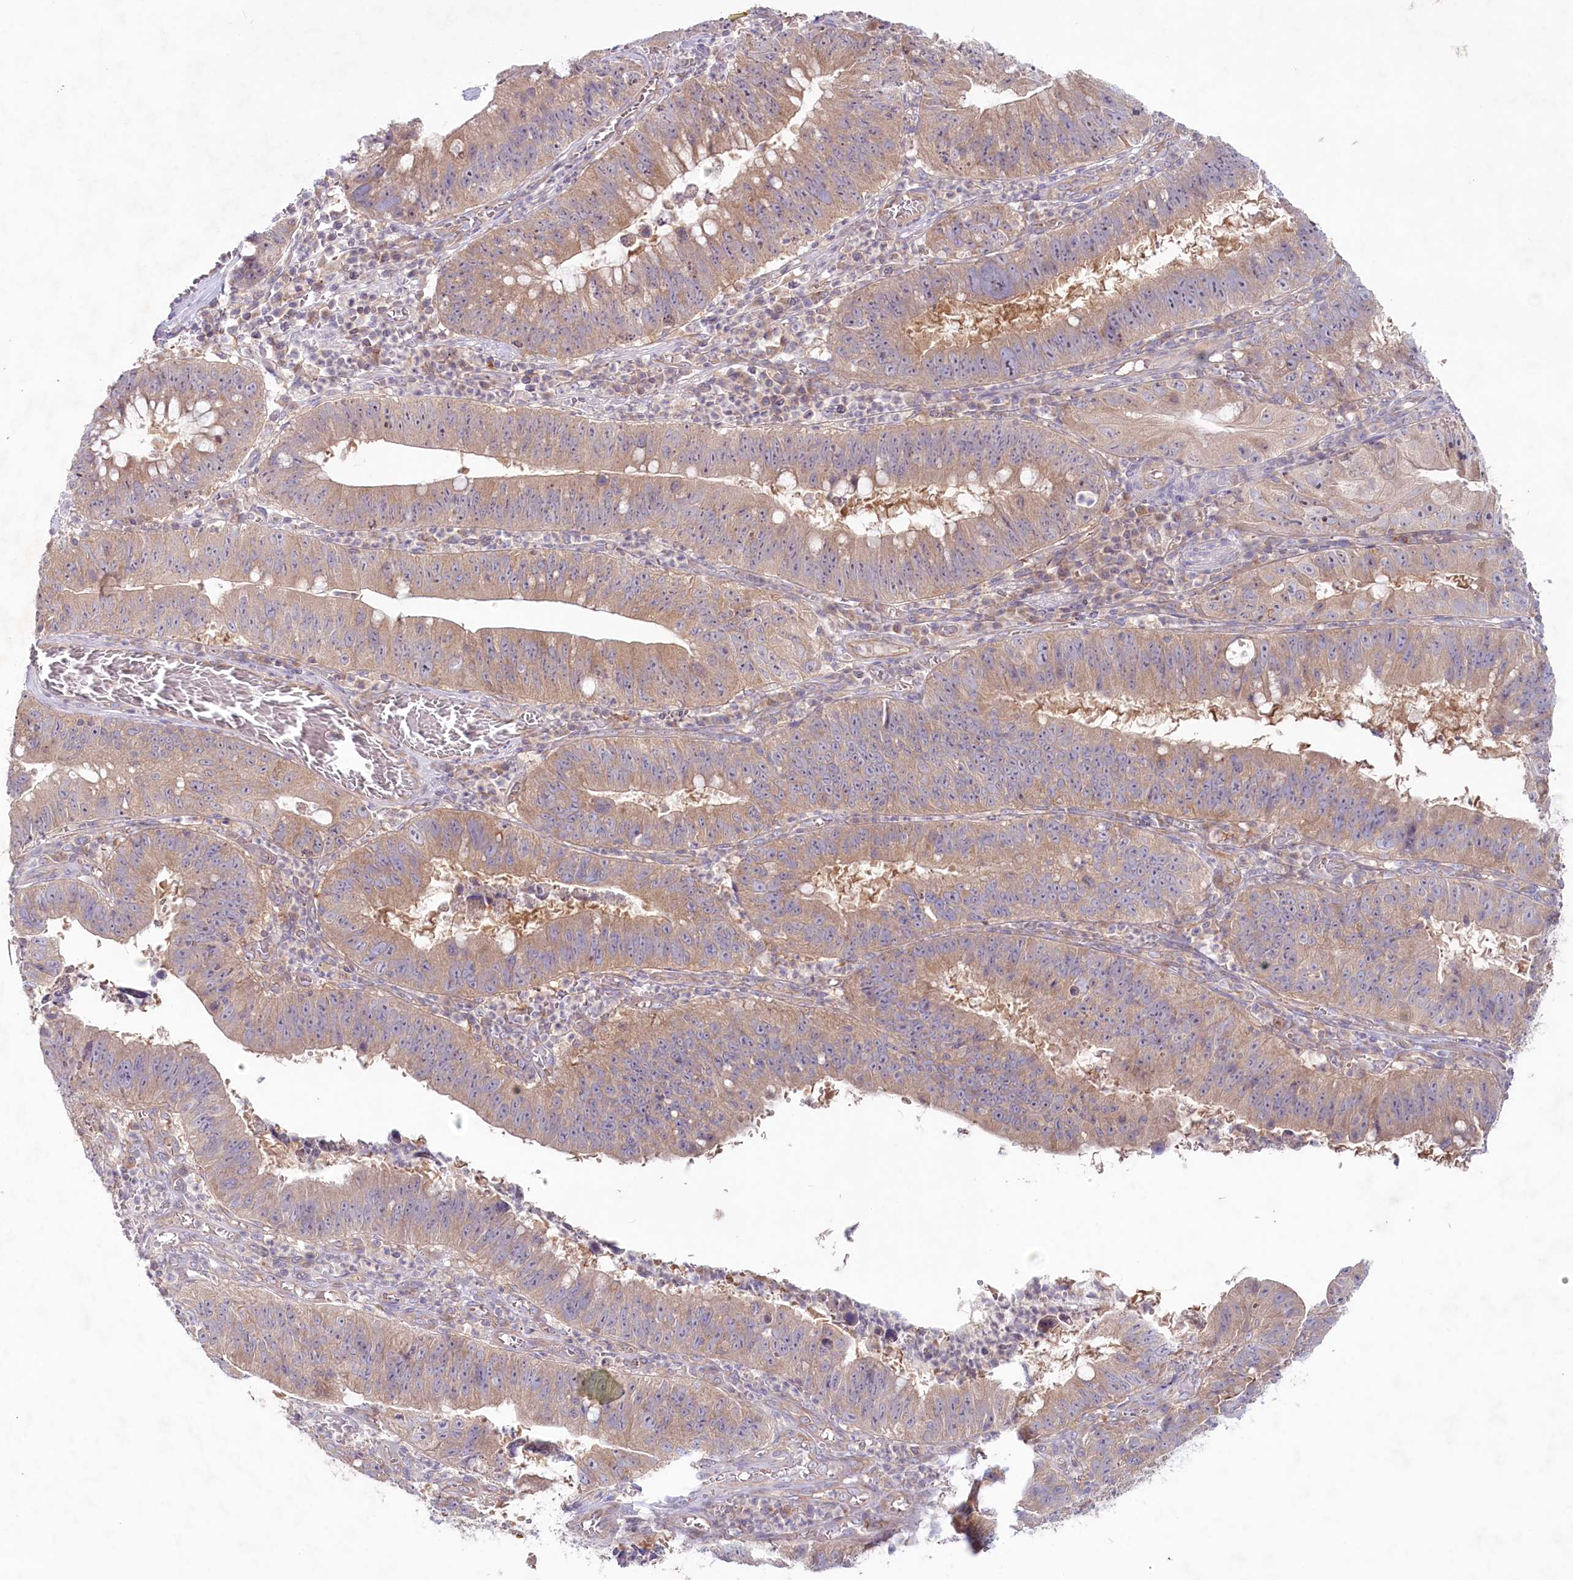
{"staining": {"intensity": "weak", "quantity": ">75%", "location": "cytoplasmic/membranous"}, "tissue": "stomach cancer", "cell_type": "Tumor cells", "image_type": "cancer", "snomed": [{"axis": "morphology", "description": "Adenocarcinoma, NOS"}, {"axis": "topography", "description": "Stomach"}], "caption": "Protein staining exhibits weak cytoplasmic/membranous positivity in about >75% of tumor cells in stomach adenocarcinoma. The staining was performed using DAB (3,3'-diaminobenzidine), with brown indicating positive protein expression. Nuclei are stained blue with hematoxylin.", "gene": "TNIP1", "patient": {"sex": "male", "age": 59}}